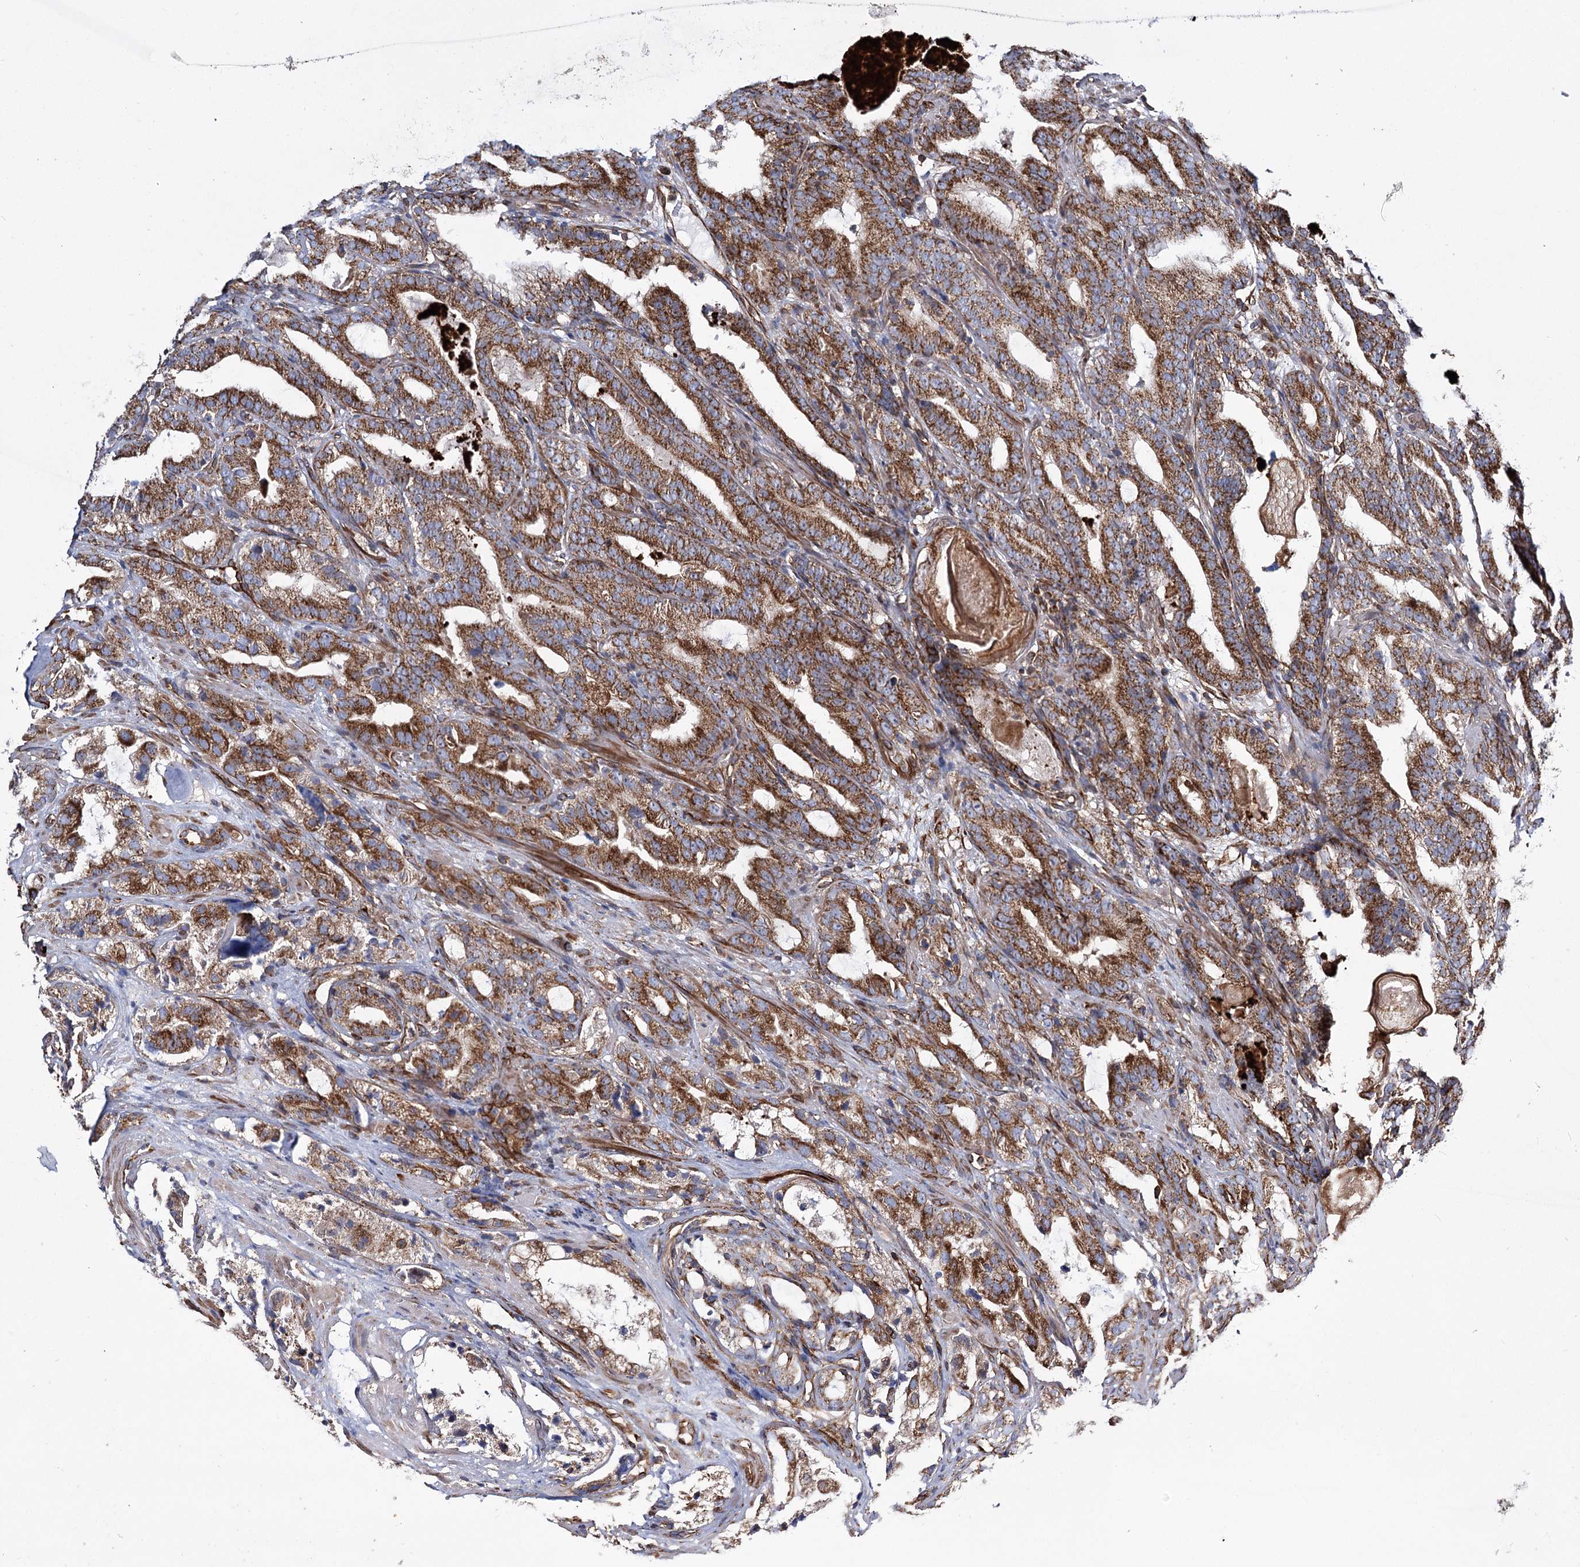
{"staining": {"intensity": "strong", "quantity": ">75%", "location": "cytoplasmic/membranous"}, "tissue": "prostate cancer", "cell_type": "Tumor cells", "image_type": "cancer", "snomed": [{"axis": "morphology", "description": "Adenocarcinoma, High grade"}, {"axis": "topography", "description": "Prostate"}], "caption": "Strong cytoplasmic/membranous staining is present in about >75% of tumor cells in high-grade adenocarcinoma (prostate).", "gene": "THUMPD3", "patient": {"sex": "male", "age": 57}}